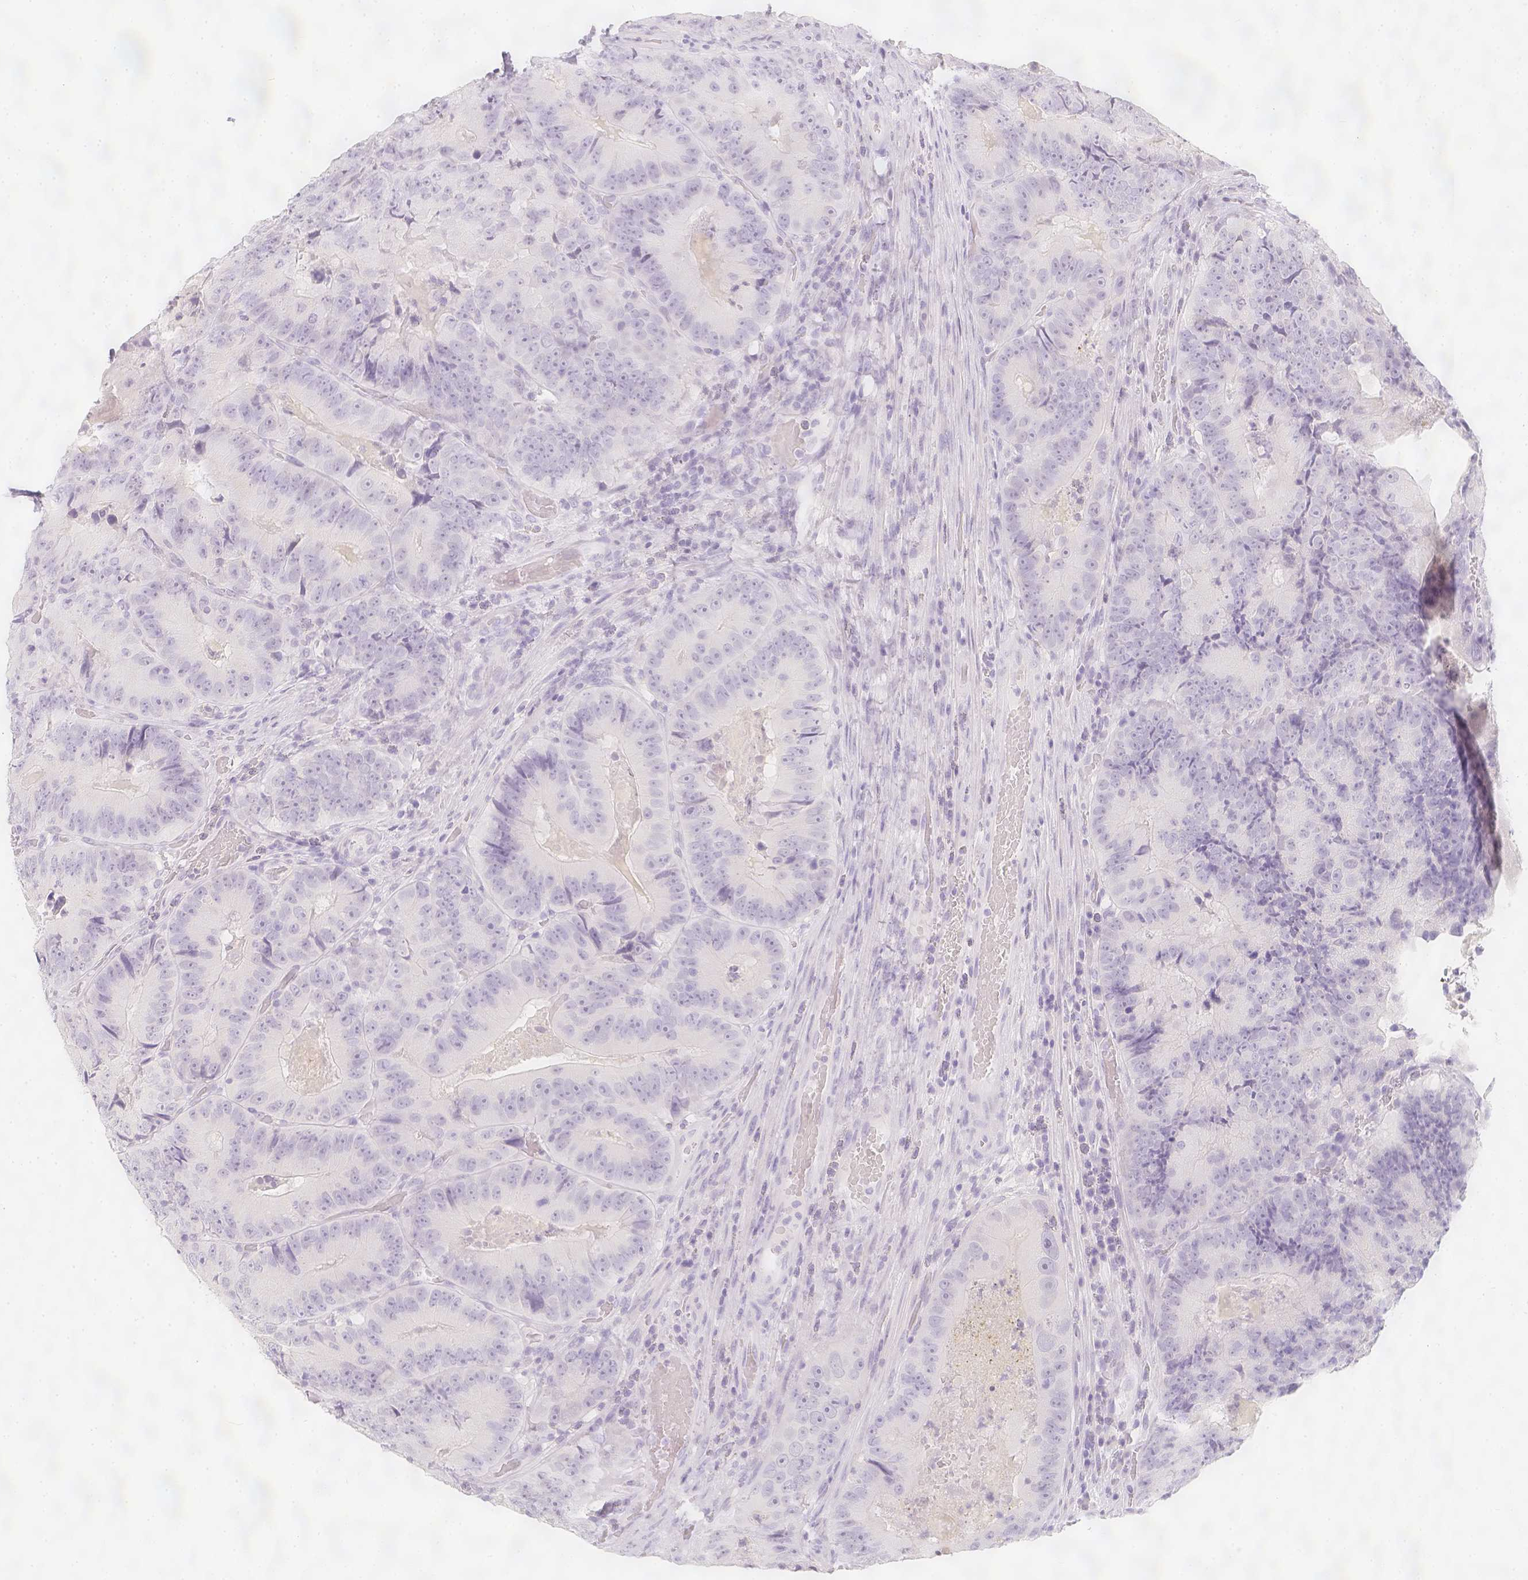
{"staining": {"intensity": "negative", "quantity": "none", "location": "none"}, "tissue": "colorectal cancer", "cell_type": "Tumor cells", "image_type": "cancer", "snomed": [{"axis": "morphology", "description": "Adenocarcinoma, NOS"}, {"axis": "topography", "description": "Colon"}], "caption": "A photomicrograph of adenocarcinoma (colorectal) stained for a protein demonstrates no brown staining in tumor cells.", "gene": "SLC18A1", "patient": {"sex": "female", "age": 86}}